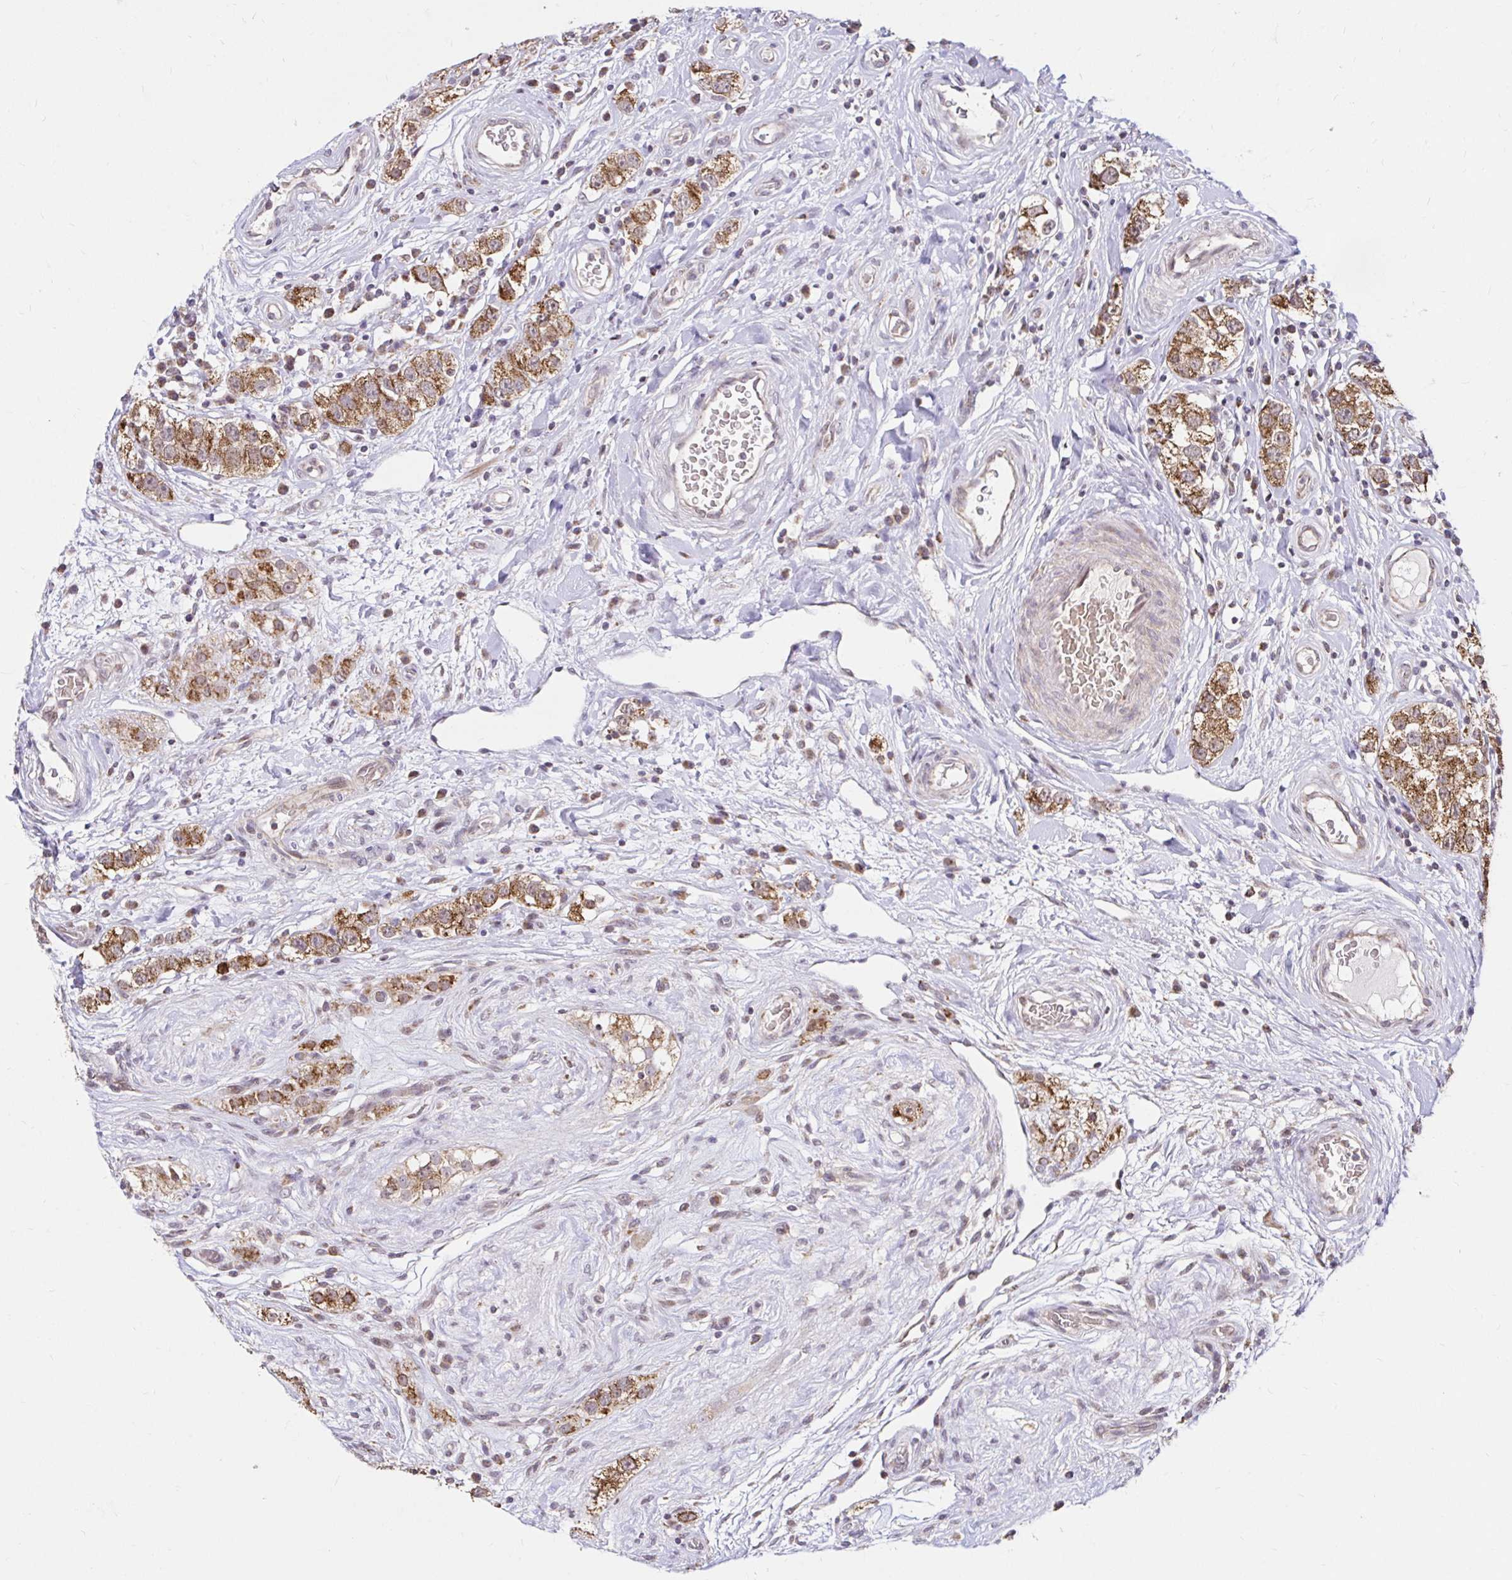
{"staining": {"intensity": "moderate", "quantity": ">75%", "location": "cytoplasmic/membranous"}, "tissue": "testis cancer", "cell_type": "Tumor cells", "image_type": "cancer", "snomed": [{"axis": "morphology", "description": "Seminoma, NOS"}, {"axis": "topography", "description": "Testis"}], "caption": "Protein expression analysis of human seminoma (testis) reveals moderate cytoplasmic/membranous expression in about >75% of tumor cells.", "gene": "TIMM50", "patient": {"sex": "male", "age": 34}}